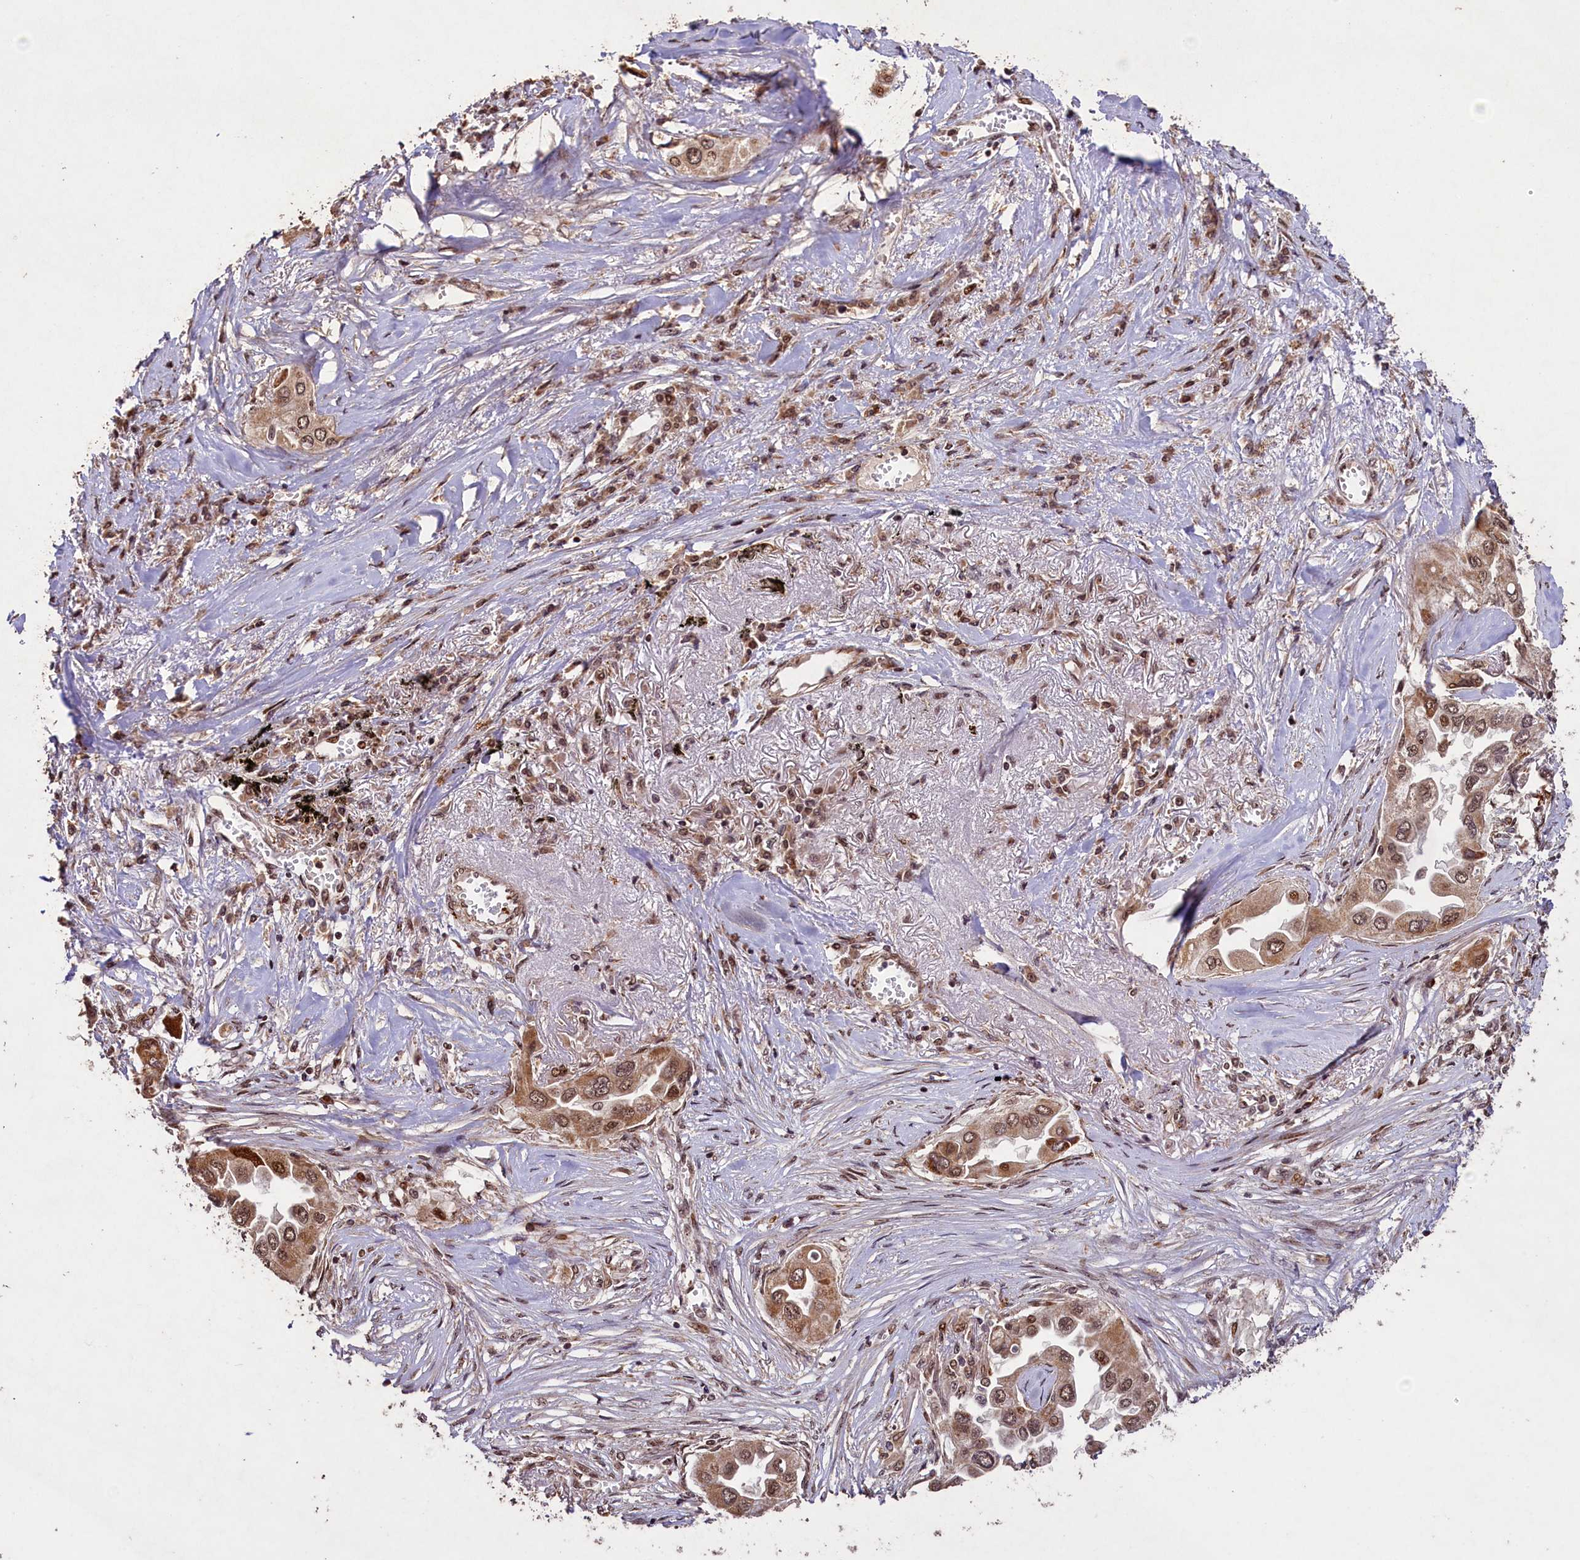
{"staining": {"intensity": "moderate", "quantity": ">75%", "location": "cytoplasmic/membranous,nuclear"}, "tissue": "lung cancer", "cell_type": "Tumor cells", "image_type": "cancer", "snomed": [{"axis": "morphology", "description": "Adenocarcinoma, NOS"}, {"axis": "topography", "description": "Lung"}], "caption": "Lung cancer stained with immunohistochemistry shows moderate cytoplasmic/membranous and nuclear staining in approximately >75% of tumor cells. The staining was performed using DAB (3,3'-diaminobenzidine) to visualize the protein expression in brown, while the nuclei were stained in blue with hematoxylin (Magnification: 20x).", "gene": "SHPRH", "patient": {"sex": "female", "age": 76}}